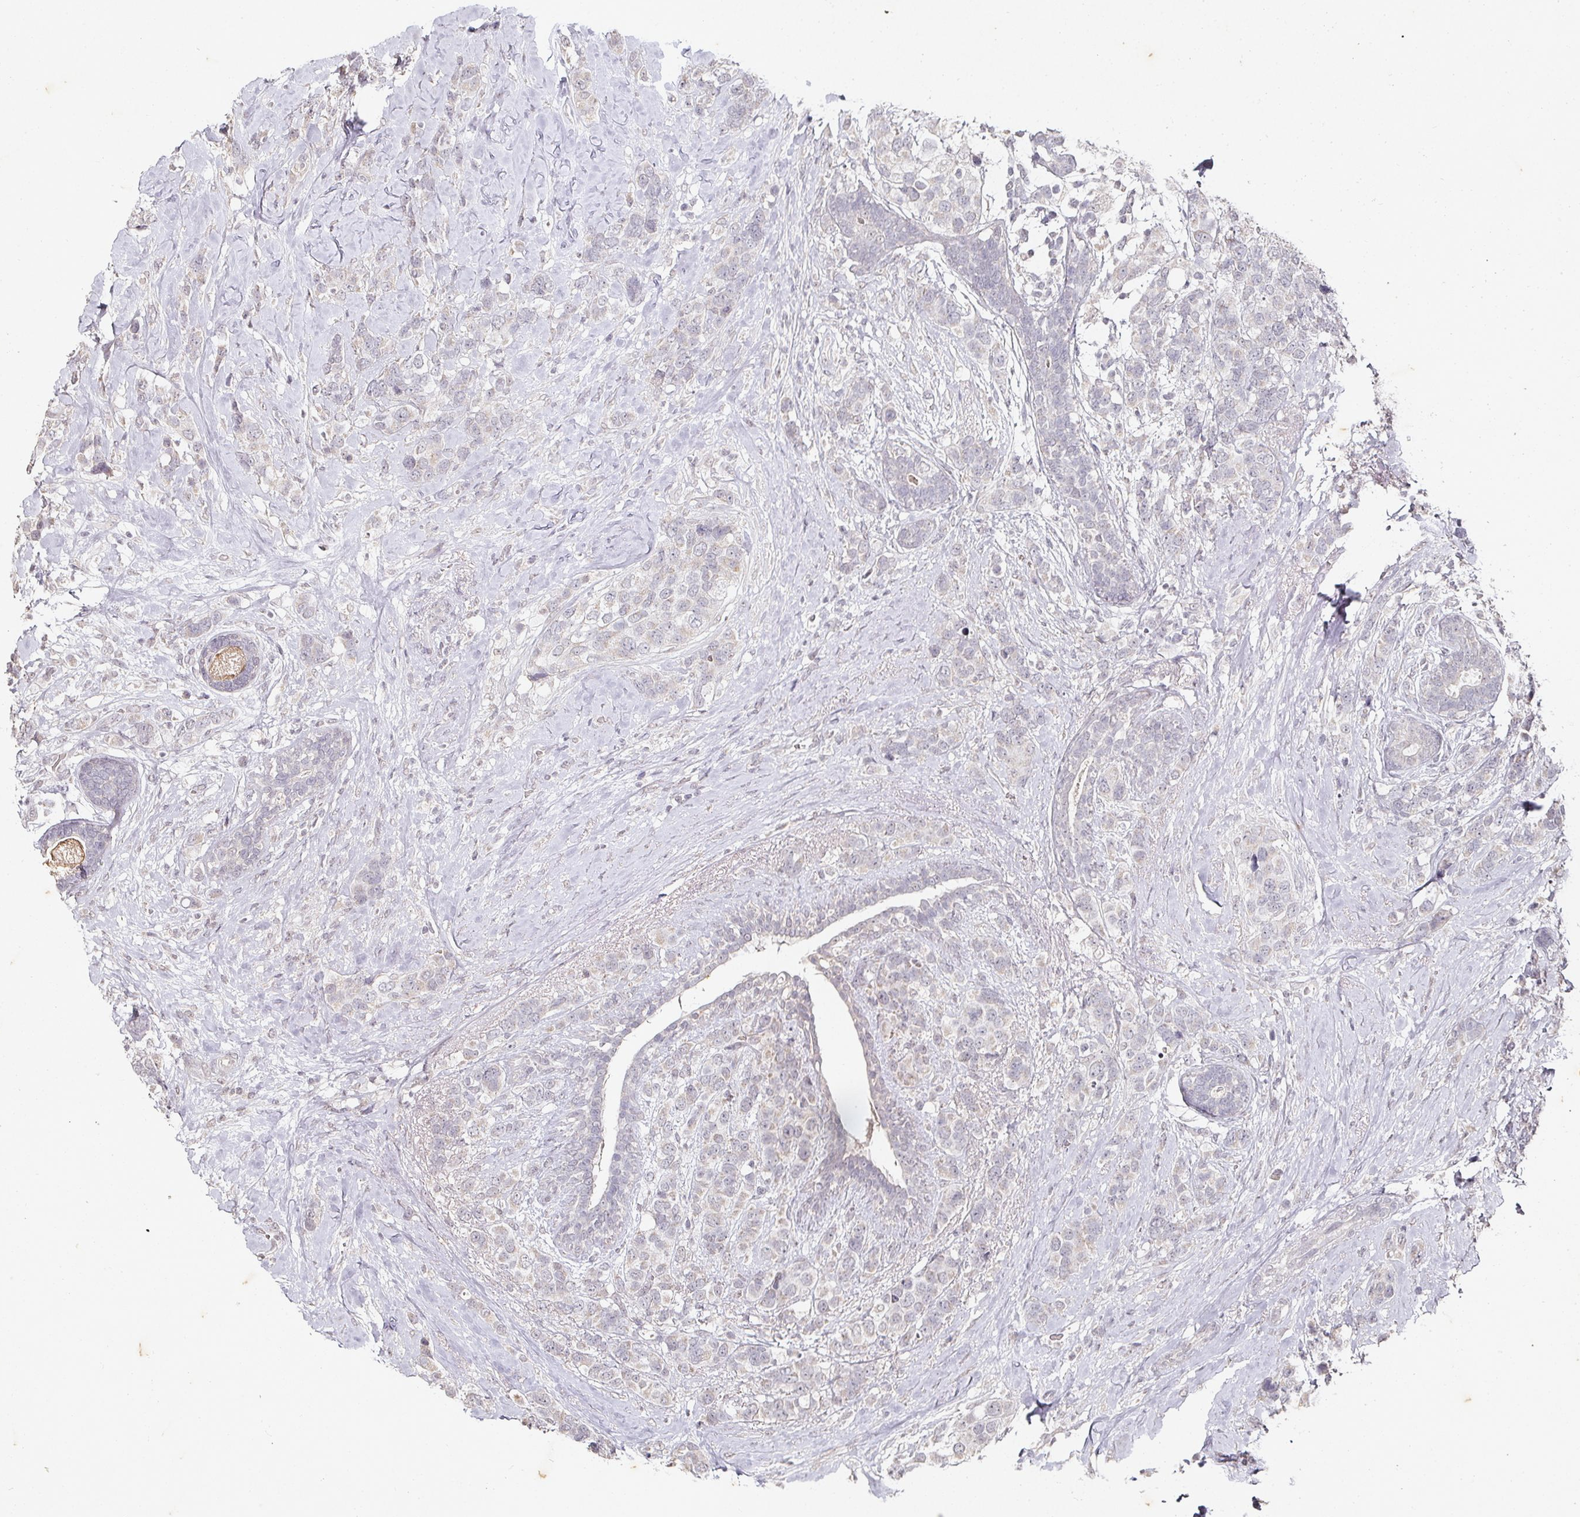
{"staining": {"intensity": "negative", "quantity": "none", "location": "none"}, "tissue": "breast cancer", "cell_type": "Tumor cells", "image_type": "cancer", "snomed": [{"axis": "morphology", "description": "Lobular carcinoma"}, {"axis": "topography", "description": "Breast"}], "caption": "Tumor cells are negative for protein expression in human breast cancer.", "gene": "CAPN5", "patient": {"sex": "female", "age": 59}}